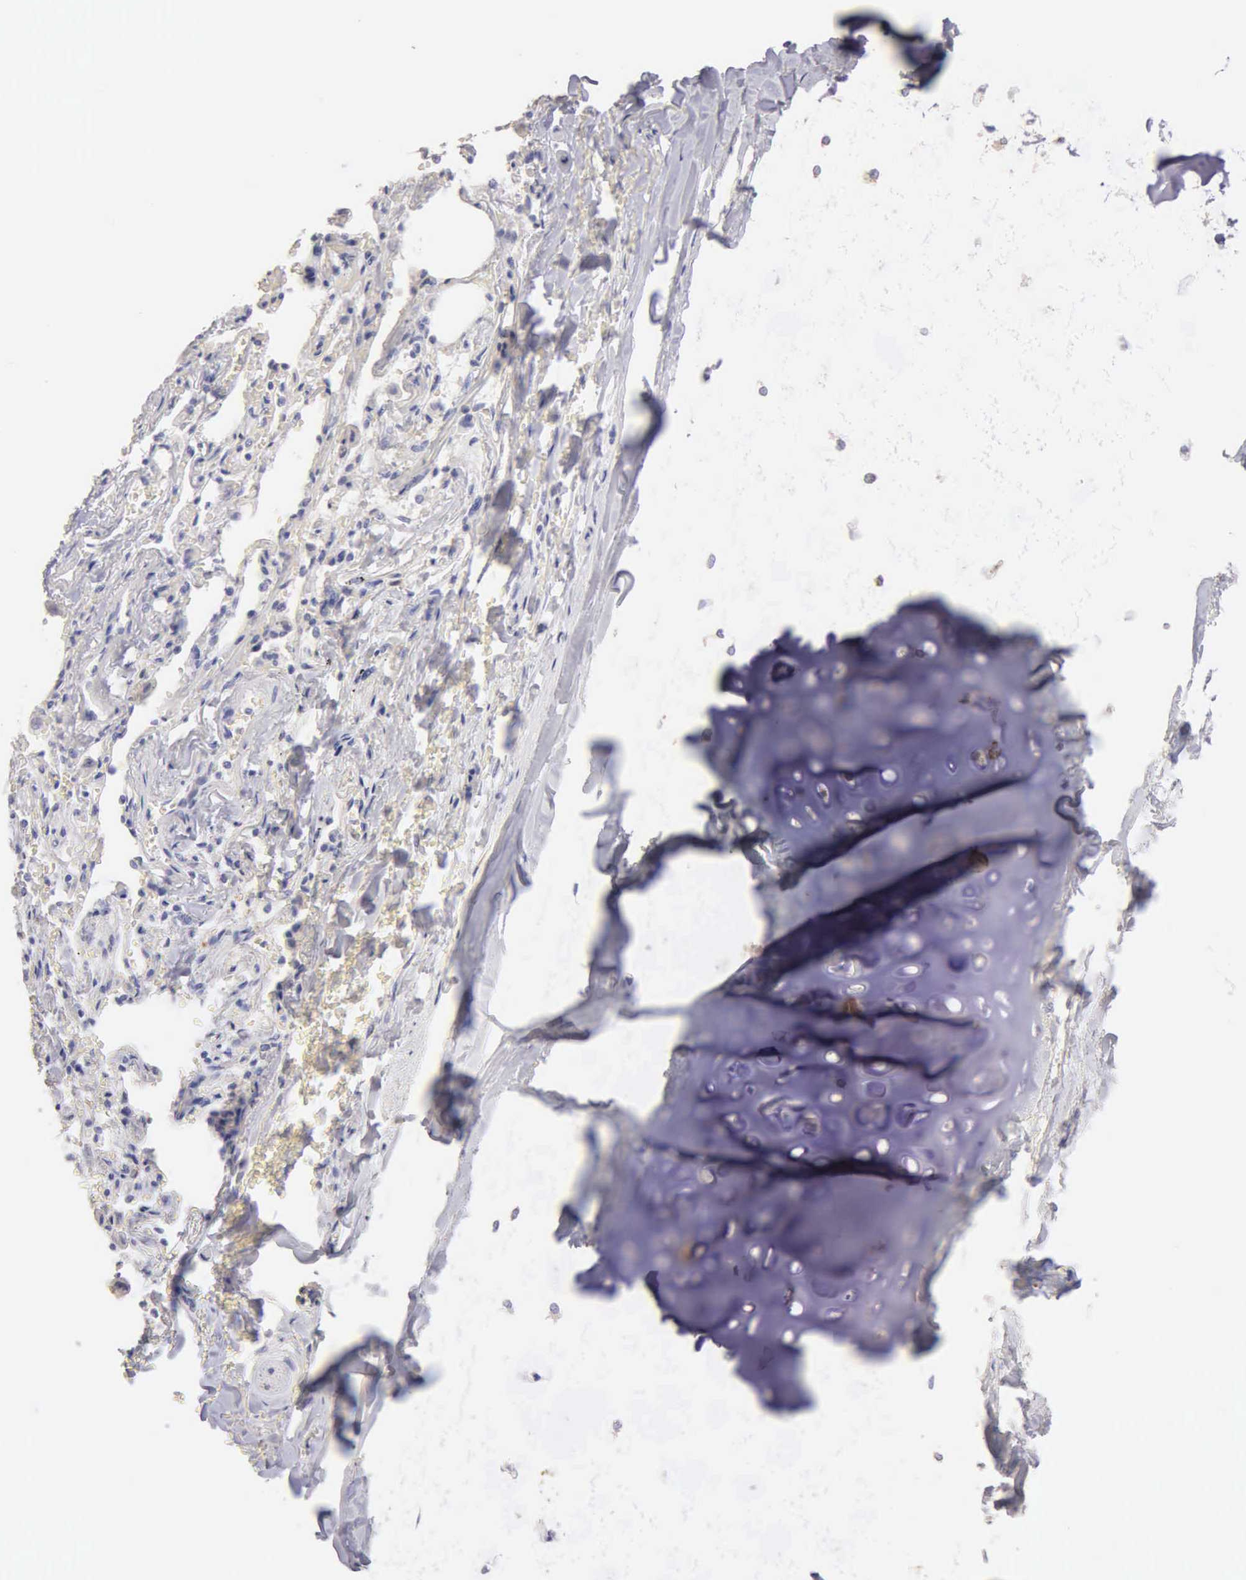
{"staining": {"intensity": "negative", "quantity": "none", "location": "none"}, "tissue": "adipose tissue", "cell_type": "Adipocytes", "image_type": "normal", "snomed": [{"axis": "morphology", "description": "Normal tissue, NOS"}, {"axis": "topography", "description": "Cartilage tissue"}, {"axis": "topography", "description": "Lung"}], "caption": "IHC of normal human adipose tissue demonstrates no staining in adipocytes. The staining was performed using DAB (3,3'-diaminobenzidine) to visualize the protein expression in brown, while the nuclei were stained in blue with hematoxylin (Magnification: 20x).", "gene": "APP", "patient": {"sex": "male", "age": 65}}